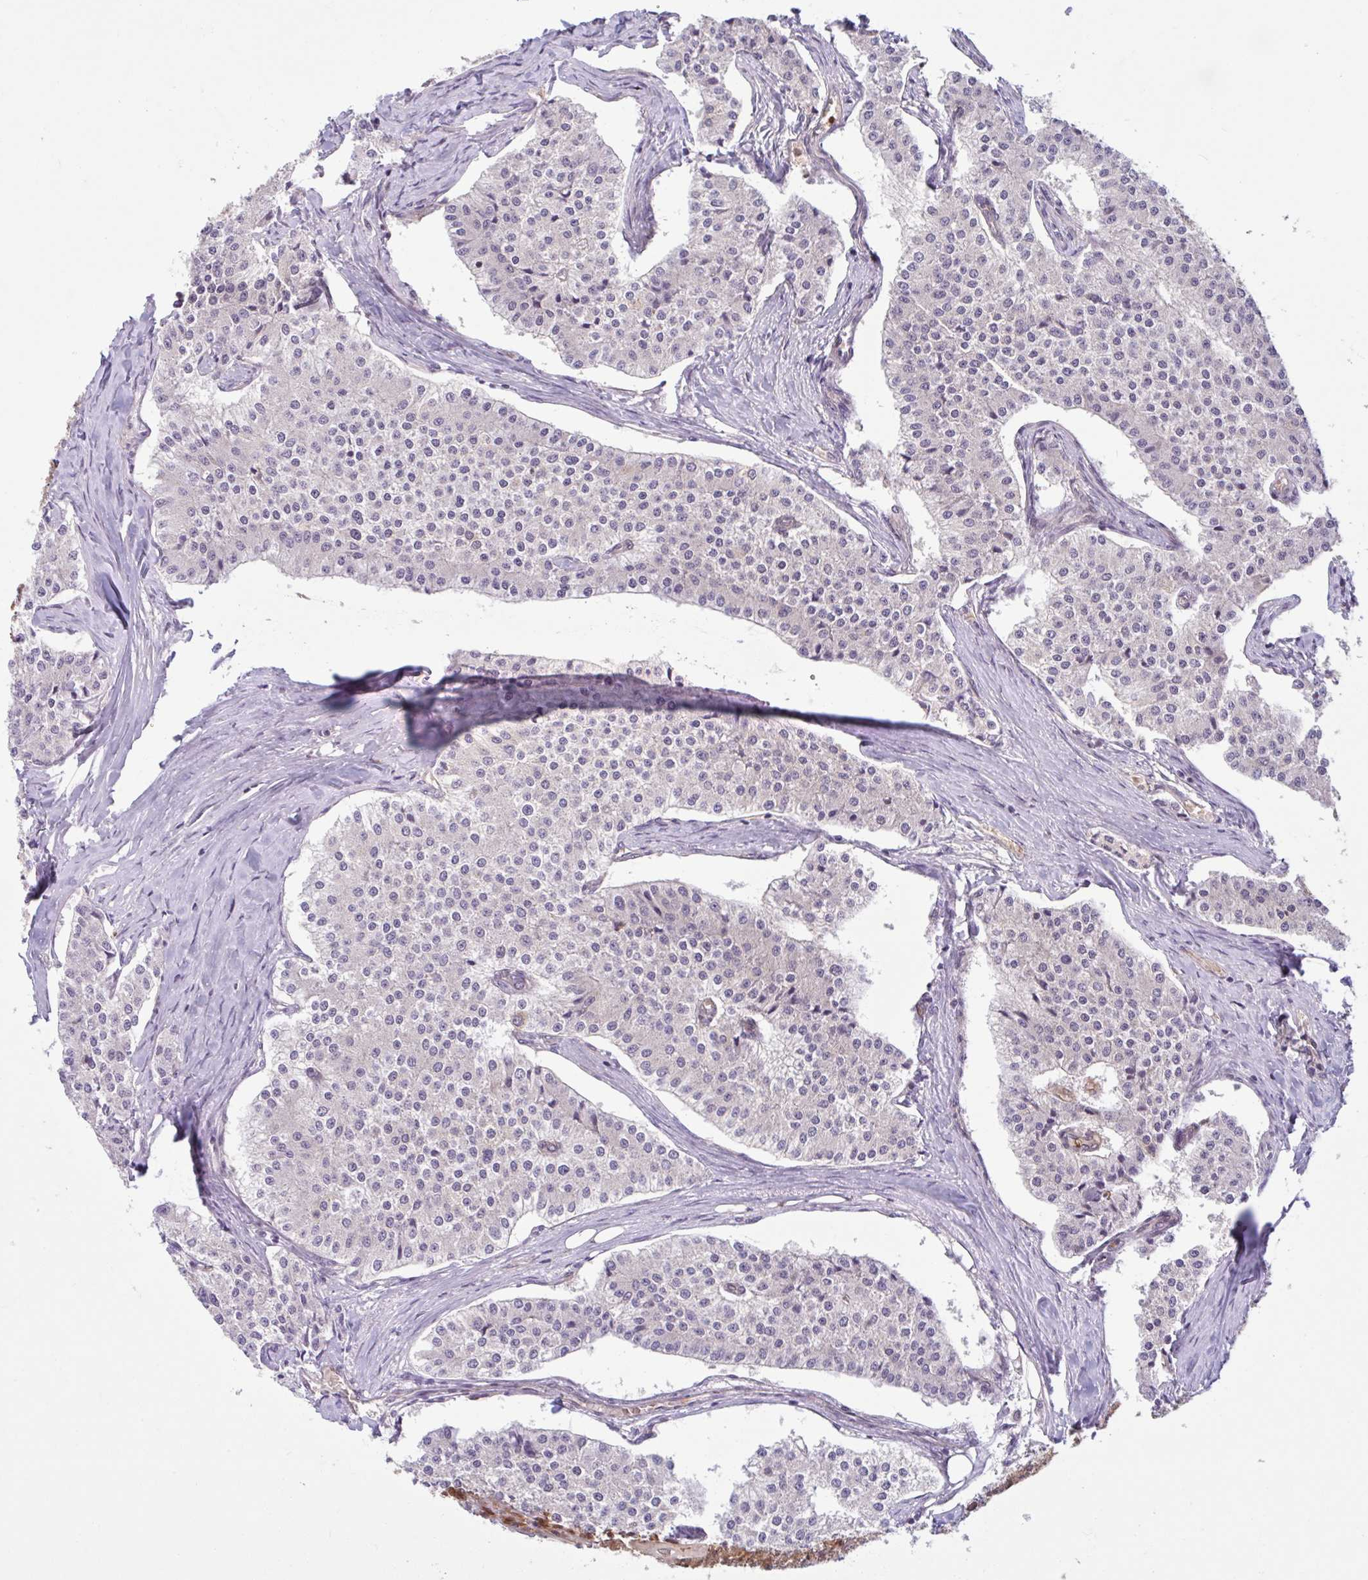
{"staining": {"intensity": "negative", "quantity": "none", "location": "none"}, "tissue": "carcinoid", "cell_type": "Tumor cells", "image_type": "cancer", "snomed": [{"axis": "morphology", "description": "Carcinoid, malignant, NOS"}, {"axis": "topography", "description": "Colon"}], "caption": "Protein analysis of carcinoid reveals no significant positivity in tumor cells.", "gene": "HMBS", "patient": {"sex": "female", "age": 52}}